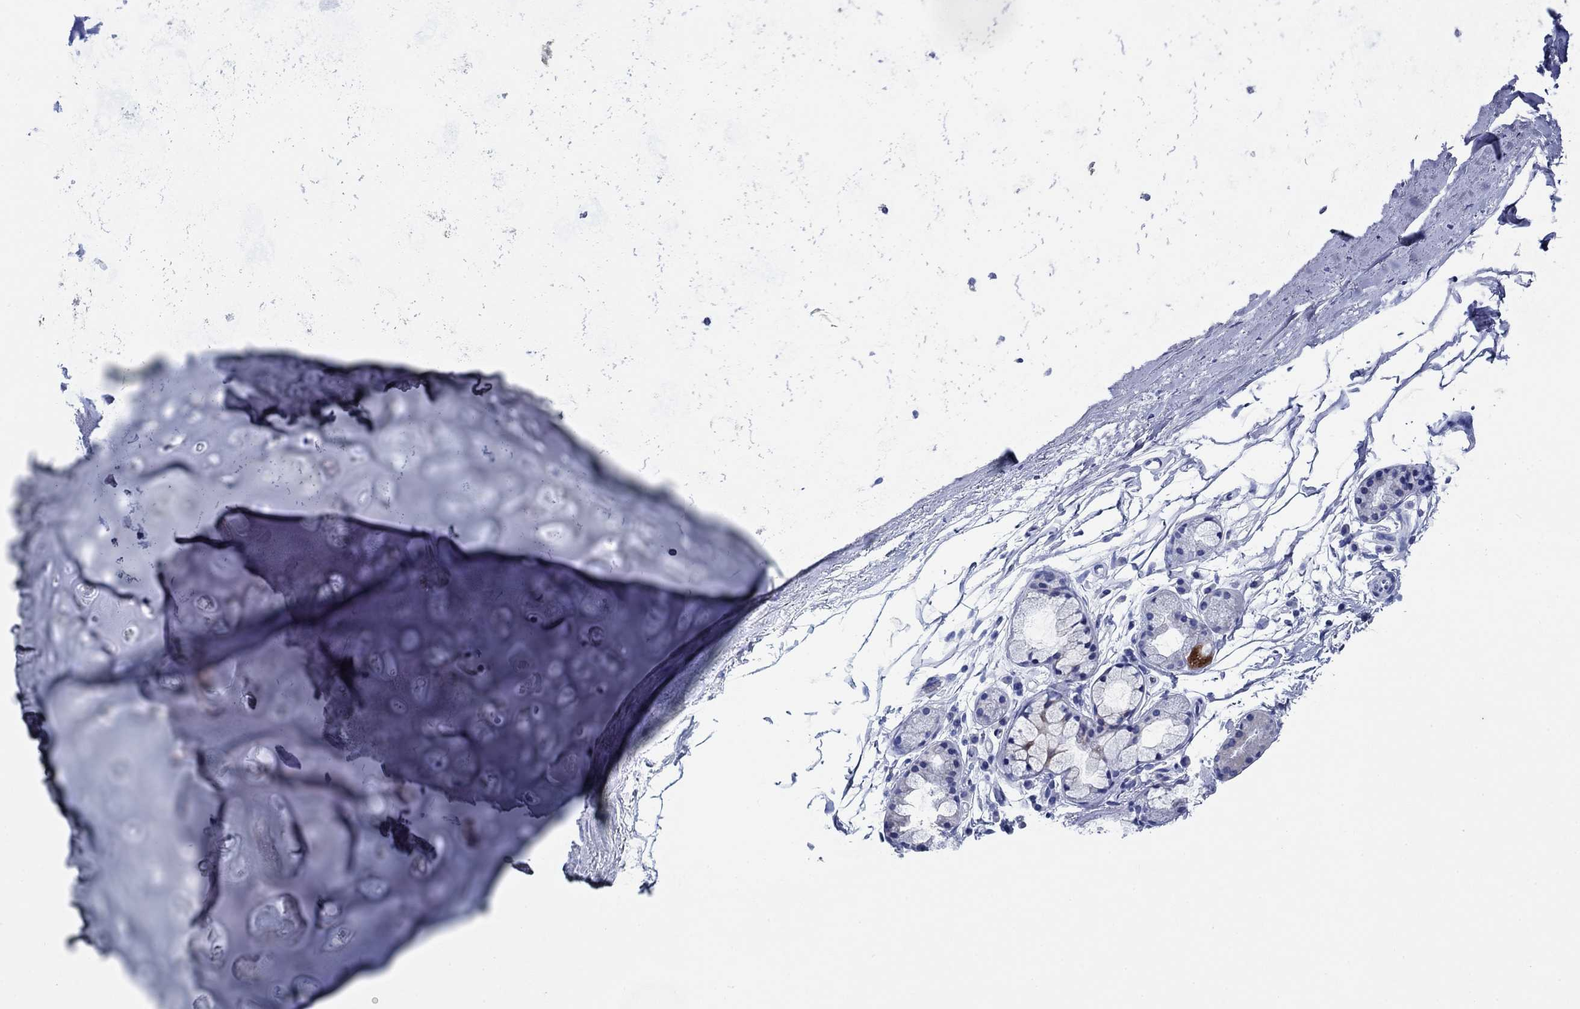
{"staining": {"intensity": "negative", "quantity": "none", "location": "none"}, "tissue": "soft tissue", "cell_type": "Chondrocytes", "image_type": "normal", "snomed": [{"axis": "morphology", "description": "Normal tissue, NOS"}, {"axis": "topography", "description": "Lymph node"}, {"axis": "topography", "description": "Bronchus"}], "caption": "This is an immunohistochemistry image of benign soft tissue. There is no positivity in chondrocytes.", "gene": "ENSG00000251537", "patient": {"sex": "female", "age": 70}}